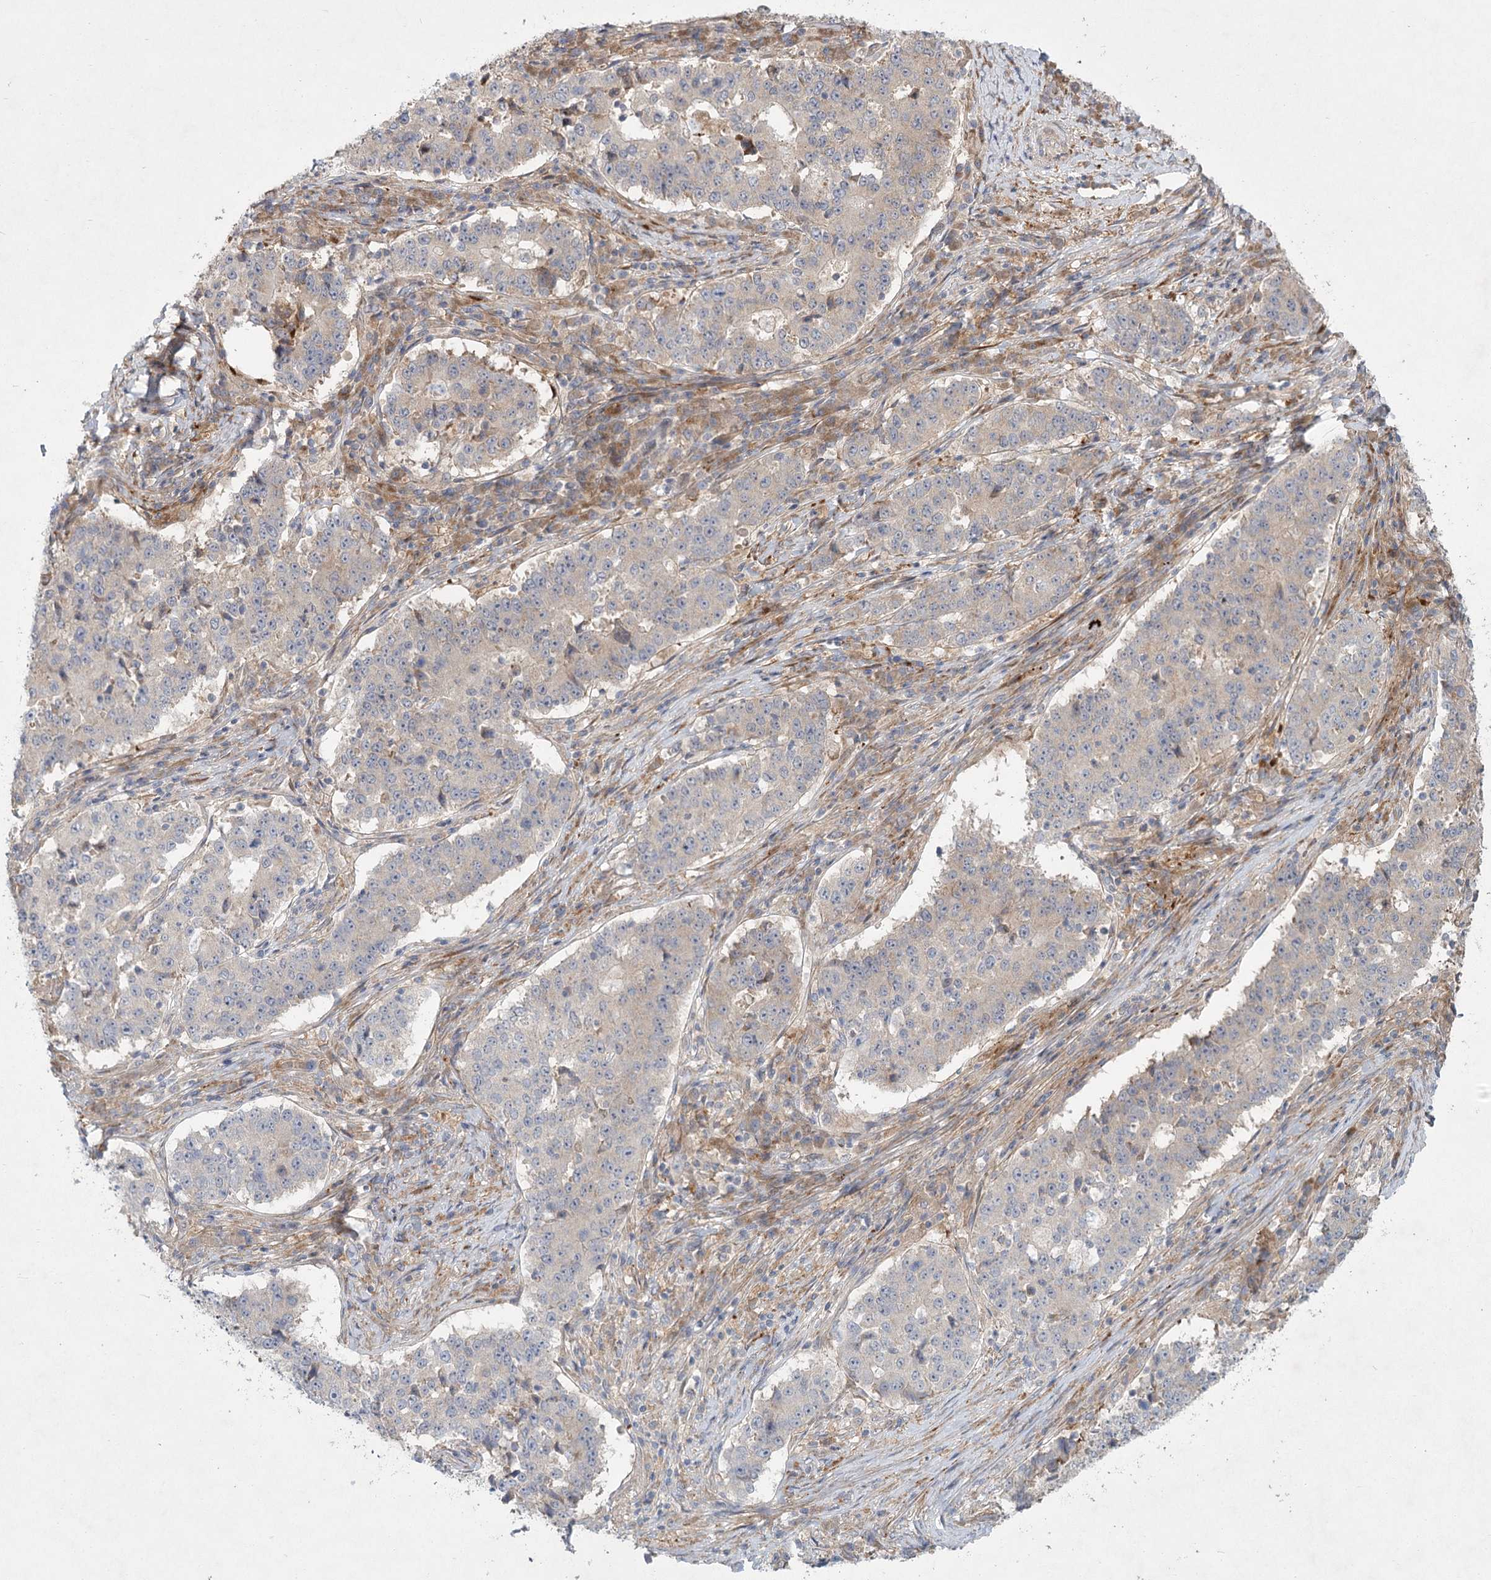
{"staining": {"intensity": "weak", "quantity": "<25%", "location": "cytoplasmic/membranous"}, "tissue": "stomach cancer", "cell_type": "Tumor cells", "image_type": "cancer", "snomed": [{"axis": "morphology", "description": "Adenocarcinoma, NOS"}, {"axis": "topography", "description": "Stomach"}], "caption": "Tumor cells show no significant protein positivity in stomach cancer.", "gene": "FAM110C", "patient": {"sex": "male", "age": 59}}